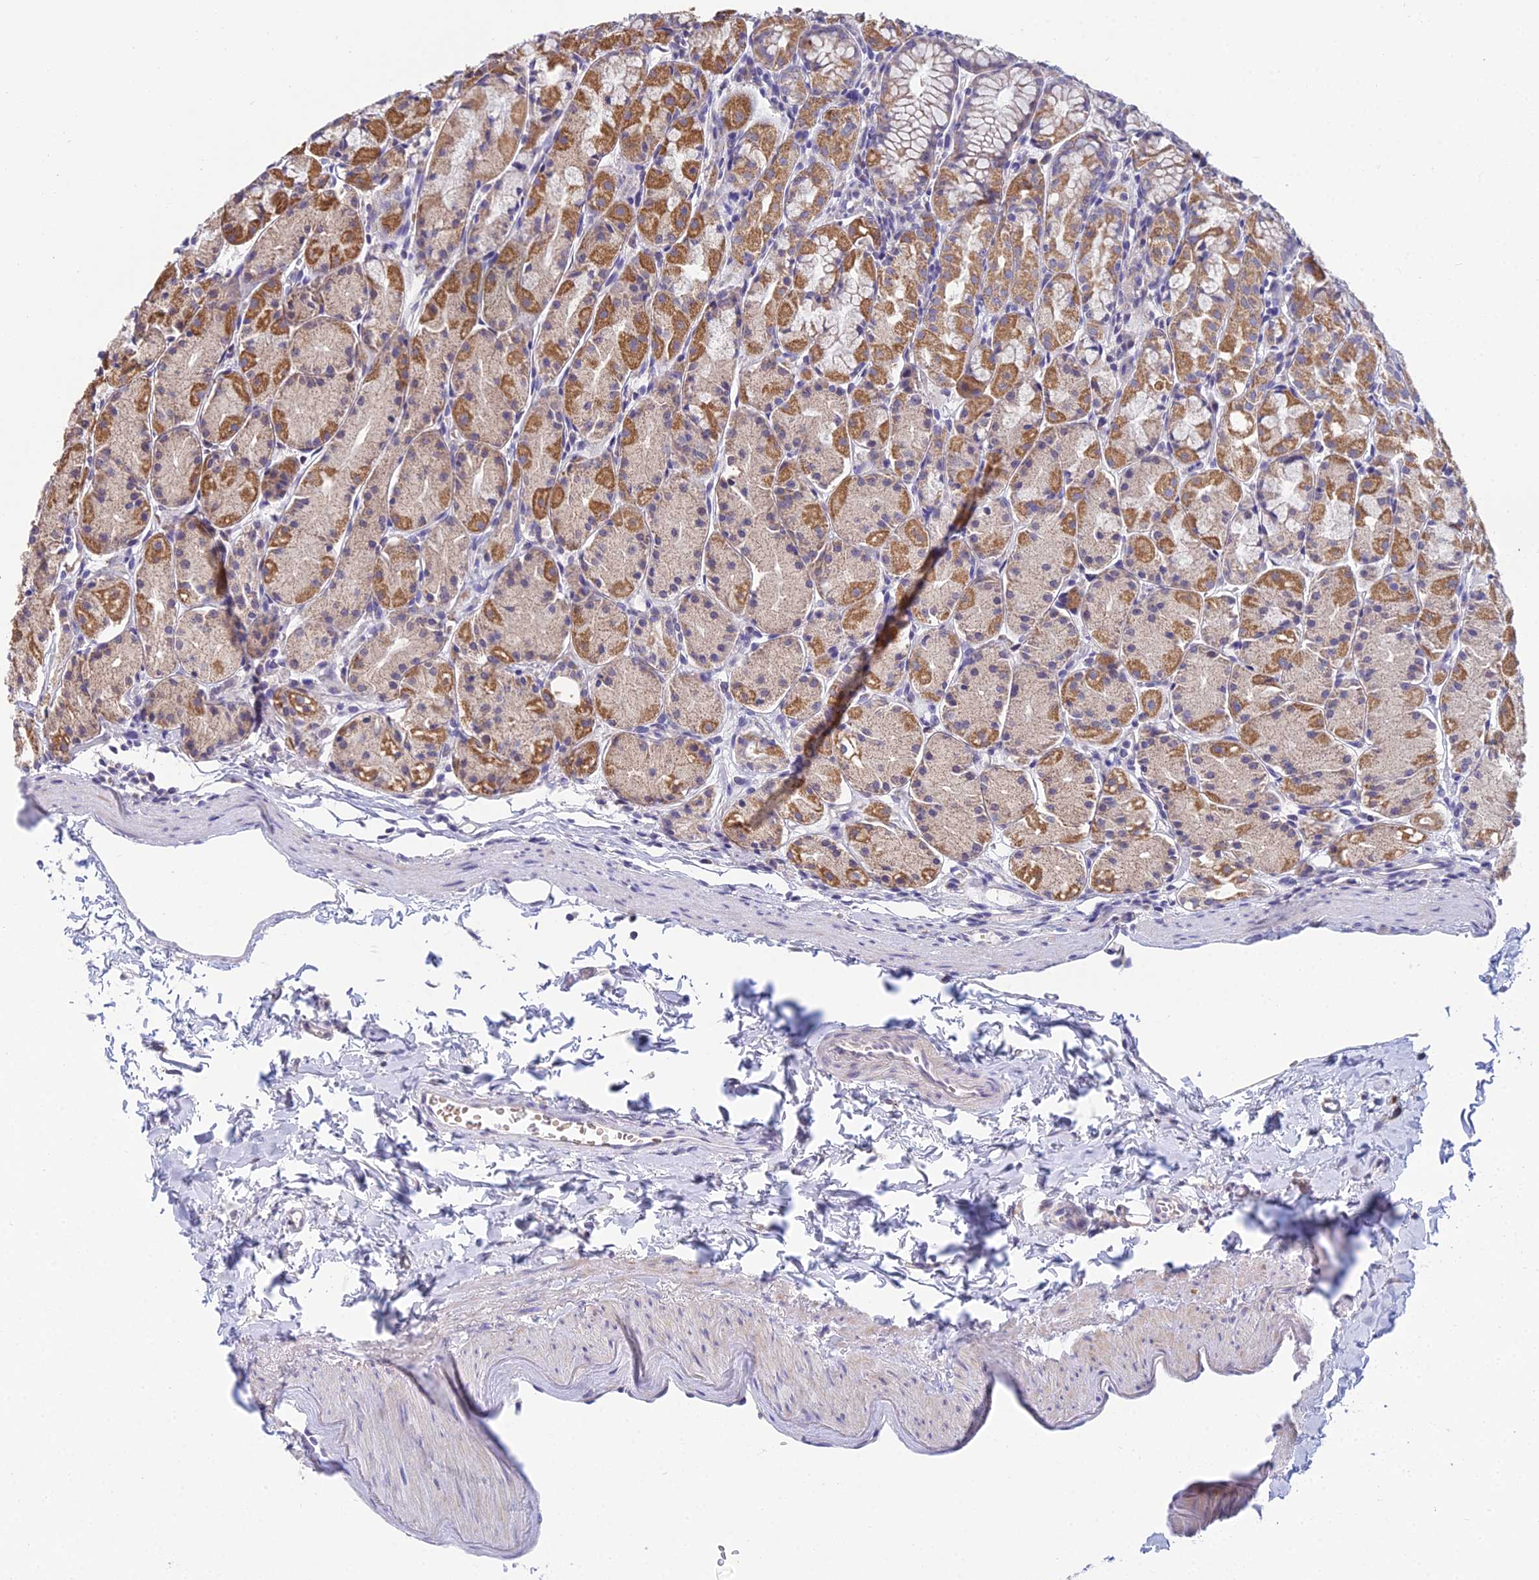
{"staining": {"intensity": "moderate", "quantity": "25%-75%", "location": "cytoplasmic/membranous"}, "tissue": "stomach", "cell_type": "Glandular cells", "image_type": "normal", "snomed": [{"axis": "morphology", "description": "Normal tissue, NOS"}, {"axis": "topography", "description": "Stomach, upper"}], "caption": "Stomach was stained to show a protein in brown. There is medium levels of moderate cytoplasmic/membranous positivity in about 25%-75% of glandular cells. Using DAB (3,3'-diaminobenzidine) (brown) and hematoxylin (blue) stains, captured at high magnification using brightfield microscopy.", "gene": "CFAP206", "patient": {"sex": "male", "age": 47}}